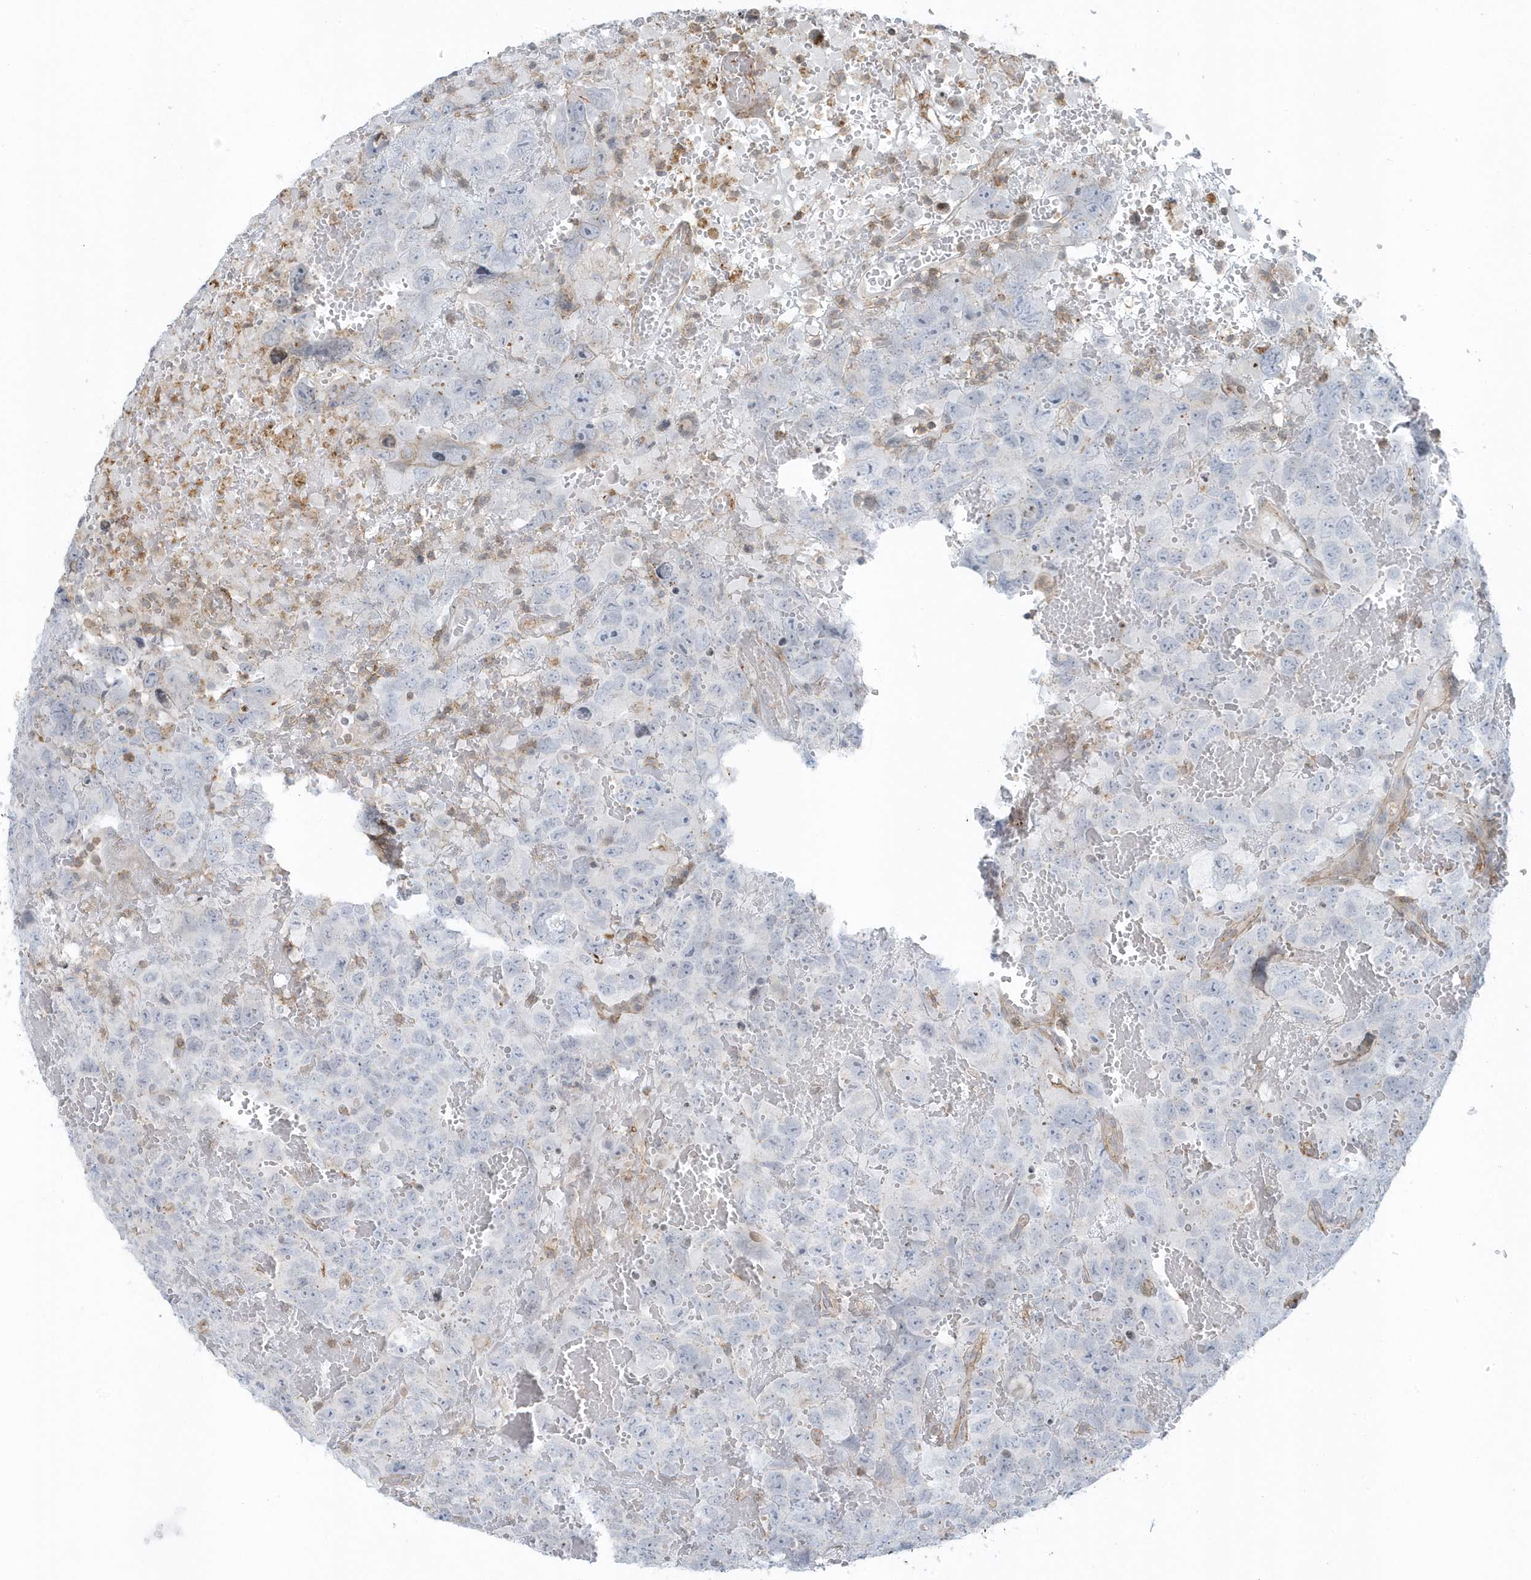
{"staining": {"intensity": "negative", "quantity": "none", "location": "none"}, "tissue": "testis cancer", "cell_type": "Tumor cells", "image_type": "cancer", "snomed": [{"axis": "morphology", "description": "Carcinoma, Embryonal, NOS"}, {"axis": "topography", "description": "Testis"}], "caption": "Protein analysis of testis cancer (embryonal carcinoma) displays no significant expression in tumor cells.", "gene": "CACNB2", "patient": {"sex": "male", "age": 45}}